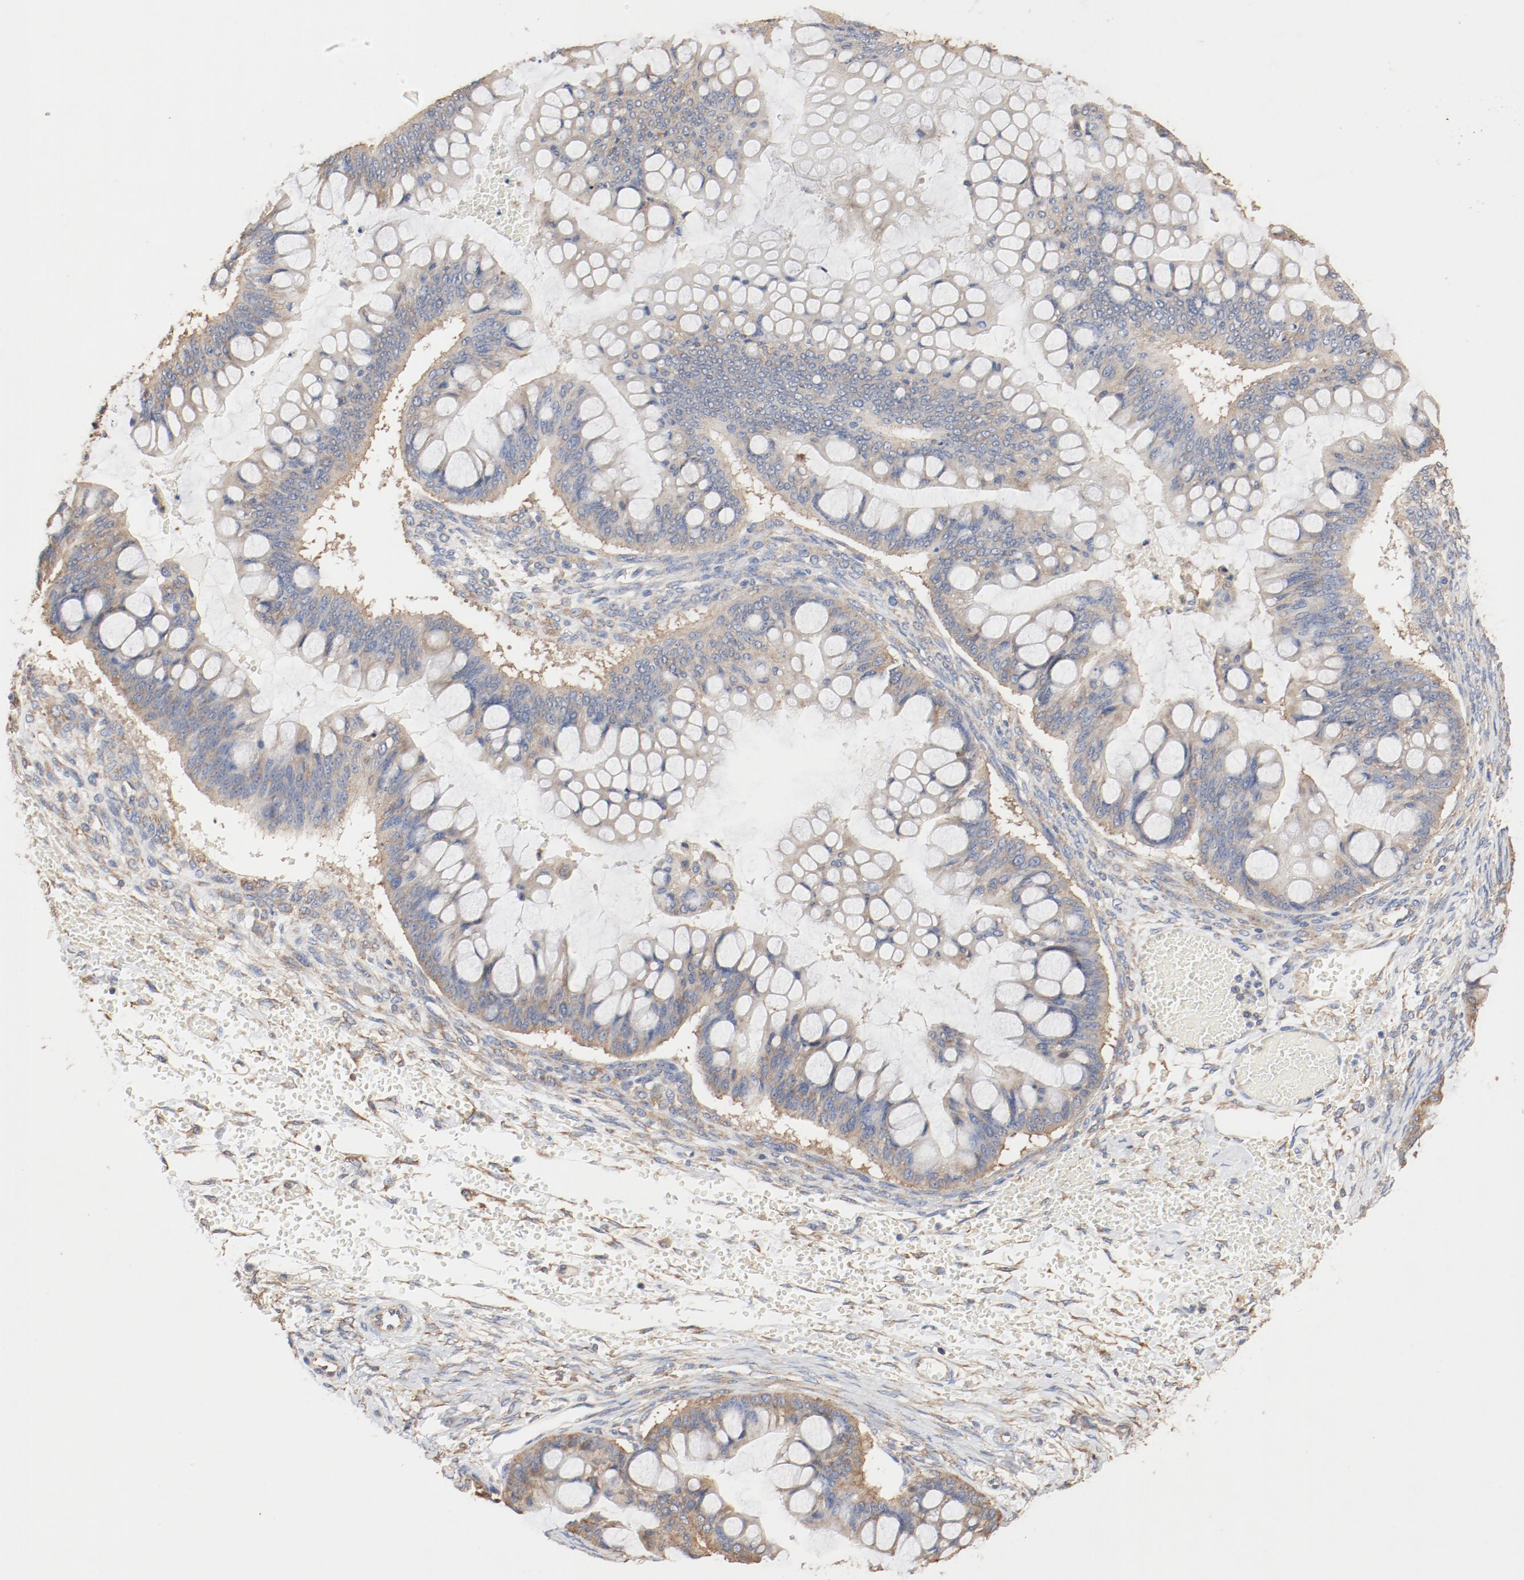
{"staining": {"intensity": "moderate", "quantity": ">75%", "location": "cytoplasmic/membranous"}, "tissue": "ovarian cancer", "cell_type": "Tumor cells", "image_type": "cancer", "snomed": [{"axis": "morphology", "description": "Cystadenocarcinoma, mucinous, NOS"}, {"axis": "topography", "description": "Ovary"}], "caption": "This micrograph exhibits immunohistochemistry (IHC) staining of ovarian cancer, with medium moderate cytoplasmic/membranous expression in about >75% of tumor cells.", "gene": "RPS6", "patient": {"sex": "female", "age": 73}}